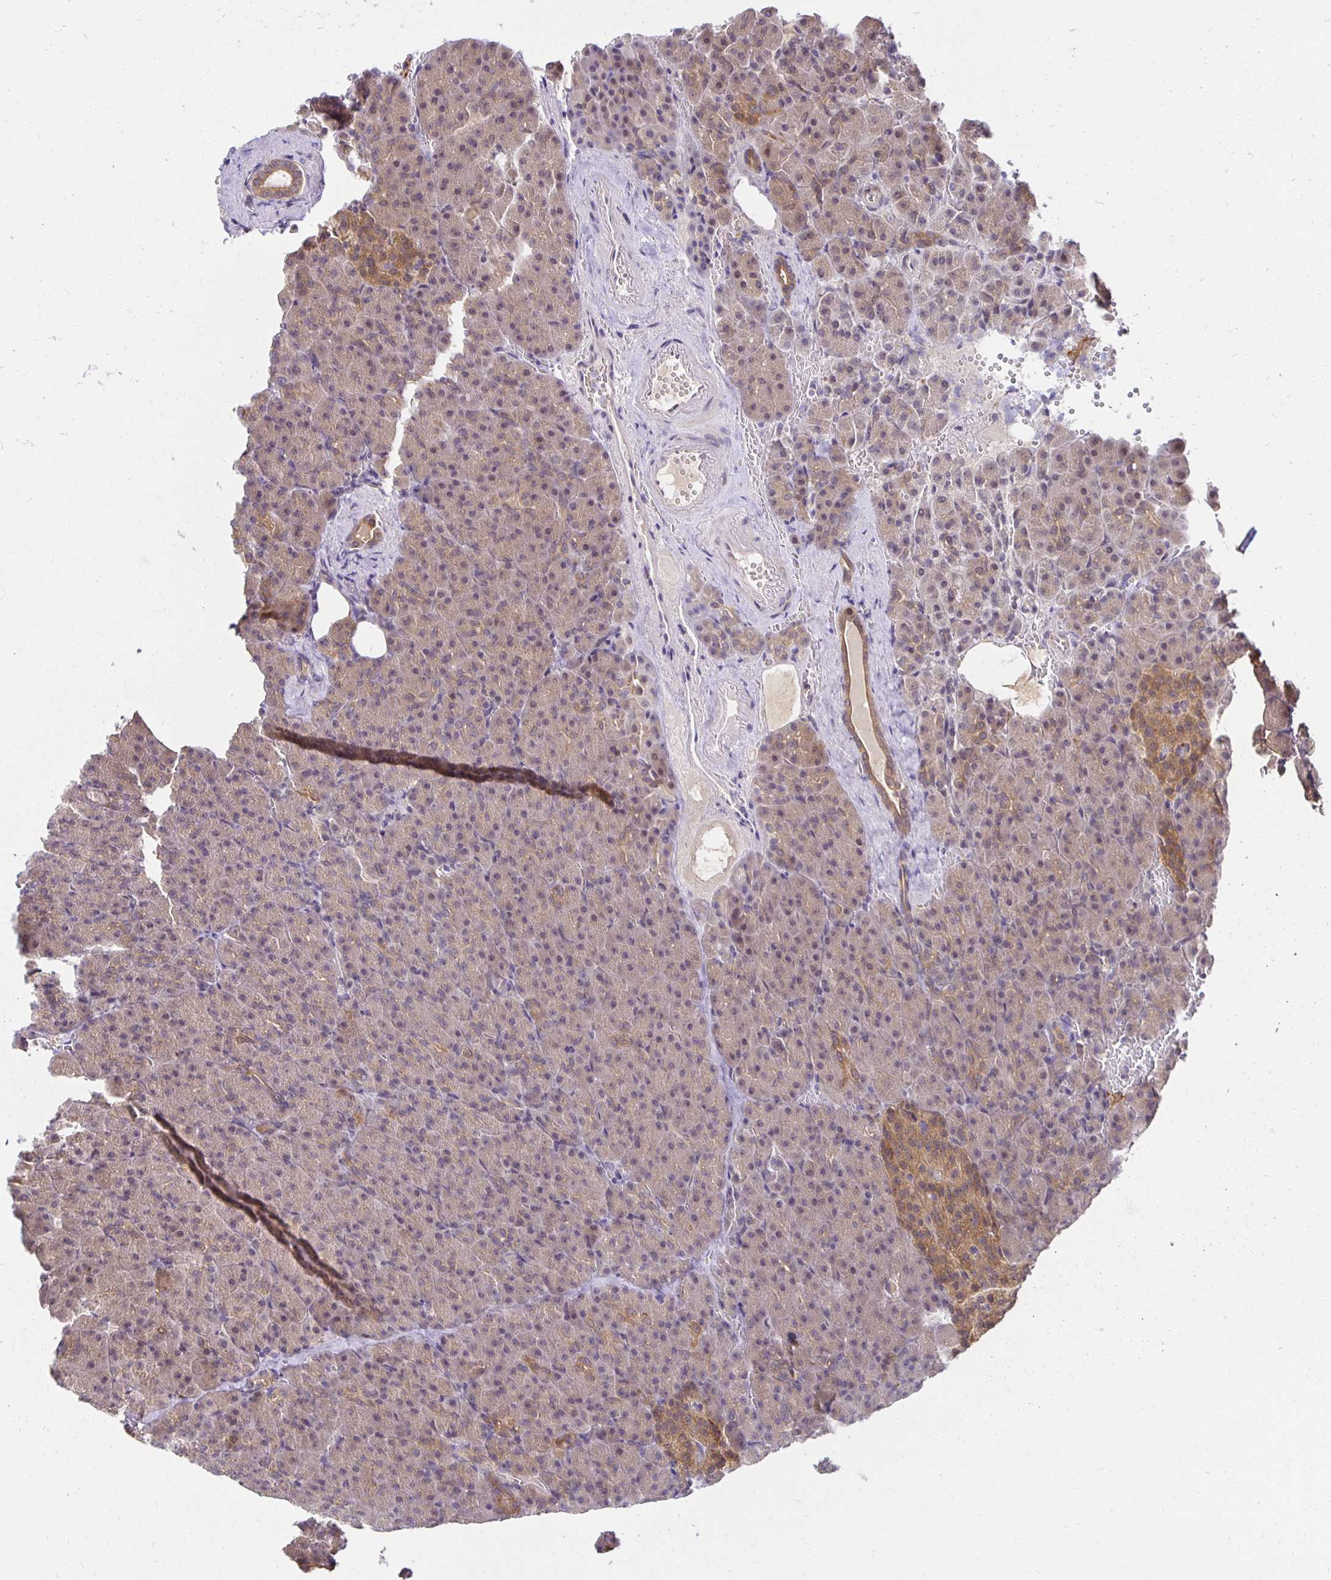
{"staining": {"intensity": "weak", "quantity": "25%-75%", "location": "cytoplasmic/membranous"}, "tissue": "pancreas", "cell_type": "Exocrine glandular cells", "image_type": "normal", "snomed": [{"axis": "morphology", "description": "Normal tissue, NOS"}, {"axis": "topography", "description": "Pancreas"}], "caption": "A brown stain labels weak cytoplasmic/membranous staining of a protein in exocrine glandular cells of benign pancreas. (brown staining indicates protein expression, while blue staining denotes nuclei).", "gene": "MIEN1", "patient": {"sex": "female", "age": 74}}